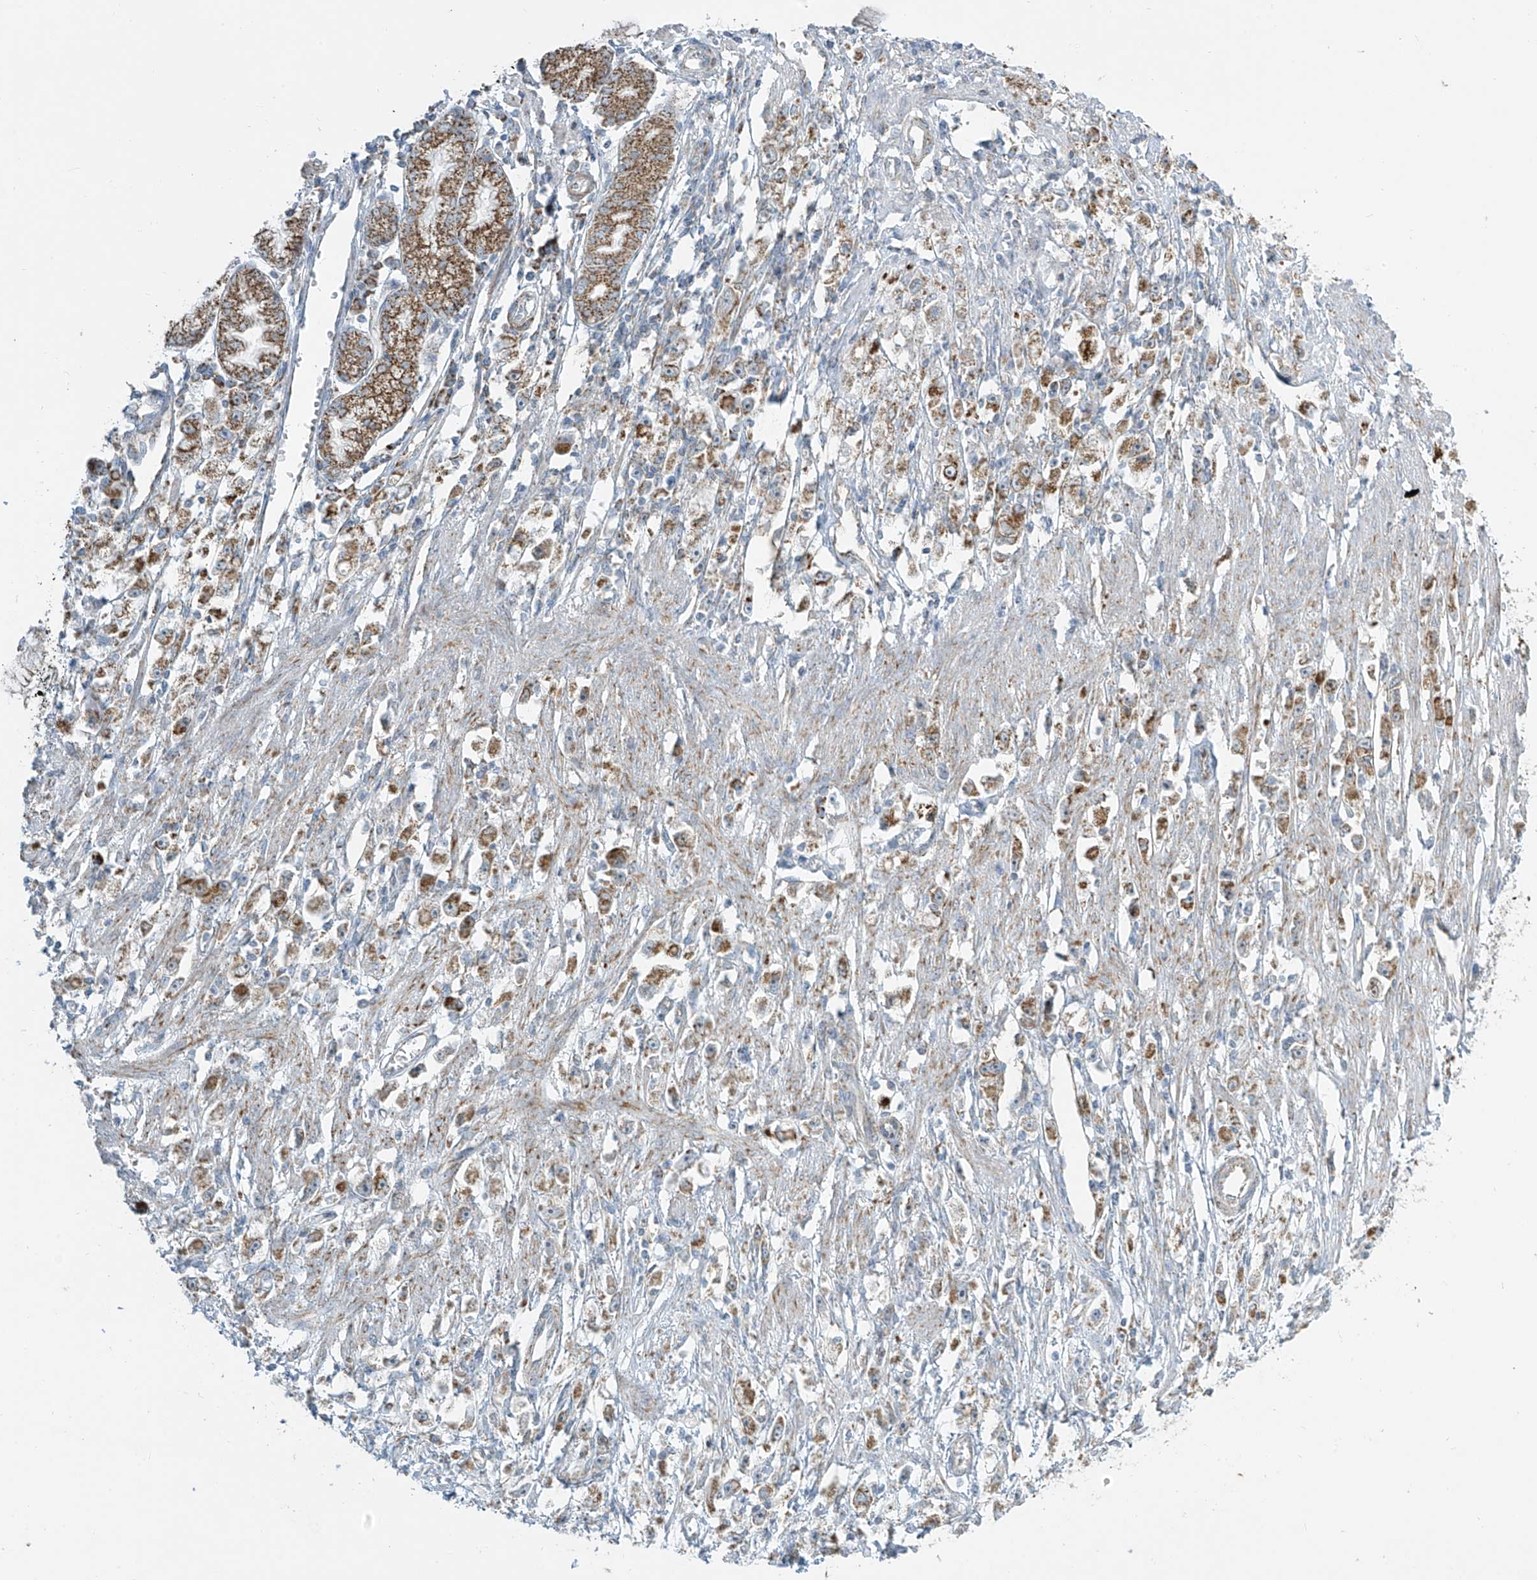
{"staining": {"intensity": "moderate", "quantity": ">75%", "location": "cytoplasmic/membranous"}, "tissue": "stomach cancer", "cell_type": "Tumor cells", "image_type": "cancer", "snomed": [{"axis": "morphology", "description": "Adenocarcinoma, NOS"}, {"axis": "topography", "description": "Stomach"}], "caption": "This histopathology image exhibits IHC staining of adenocarcinoma (stomach), with medium moderate cytoplasmic/membranous staining in approximately >75% of tumor cells.", "gene": "SMDT1", "patient": {"sex": "female", "age": 59}}